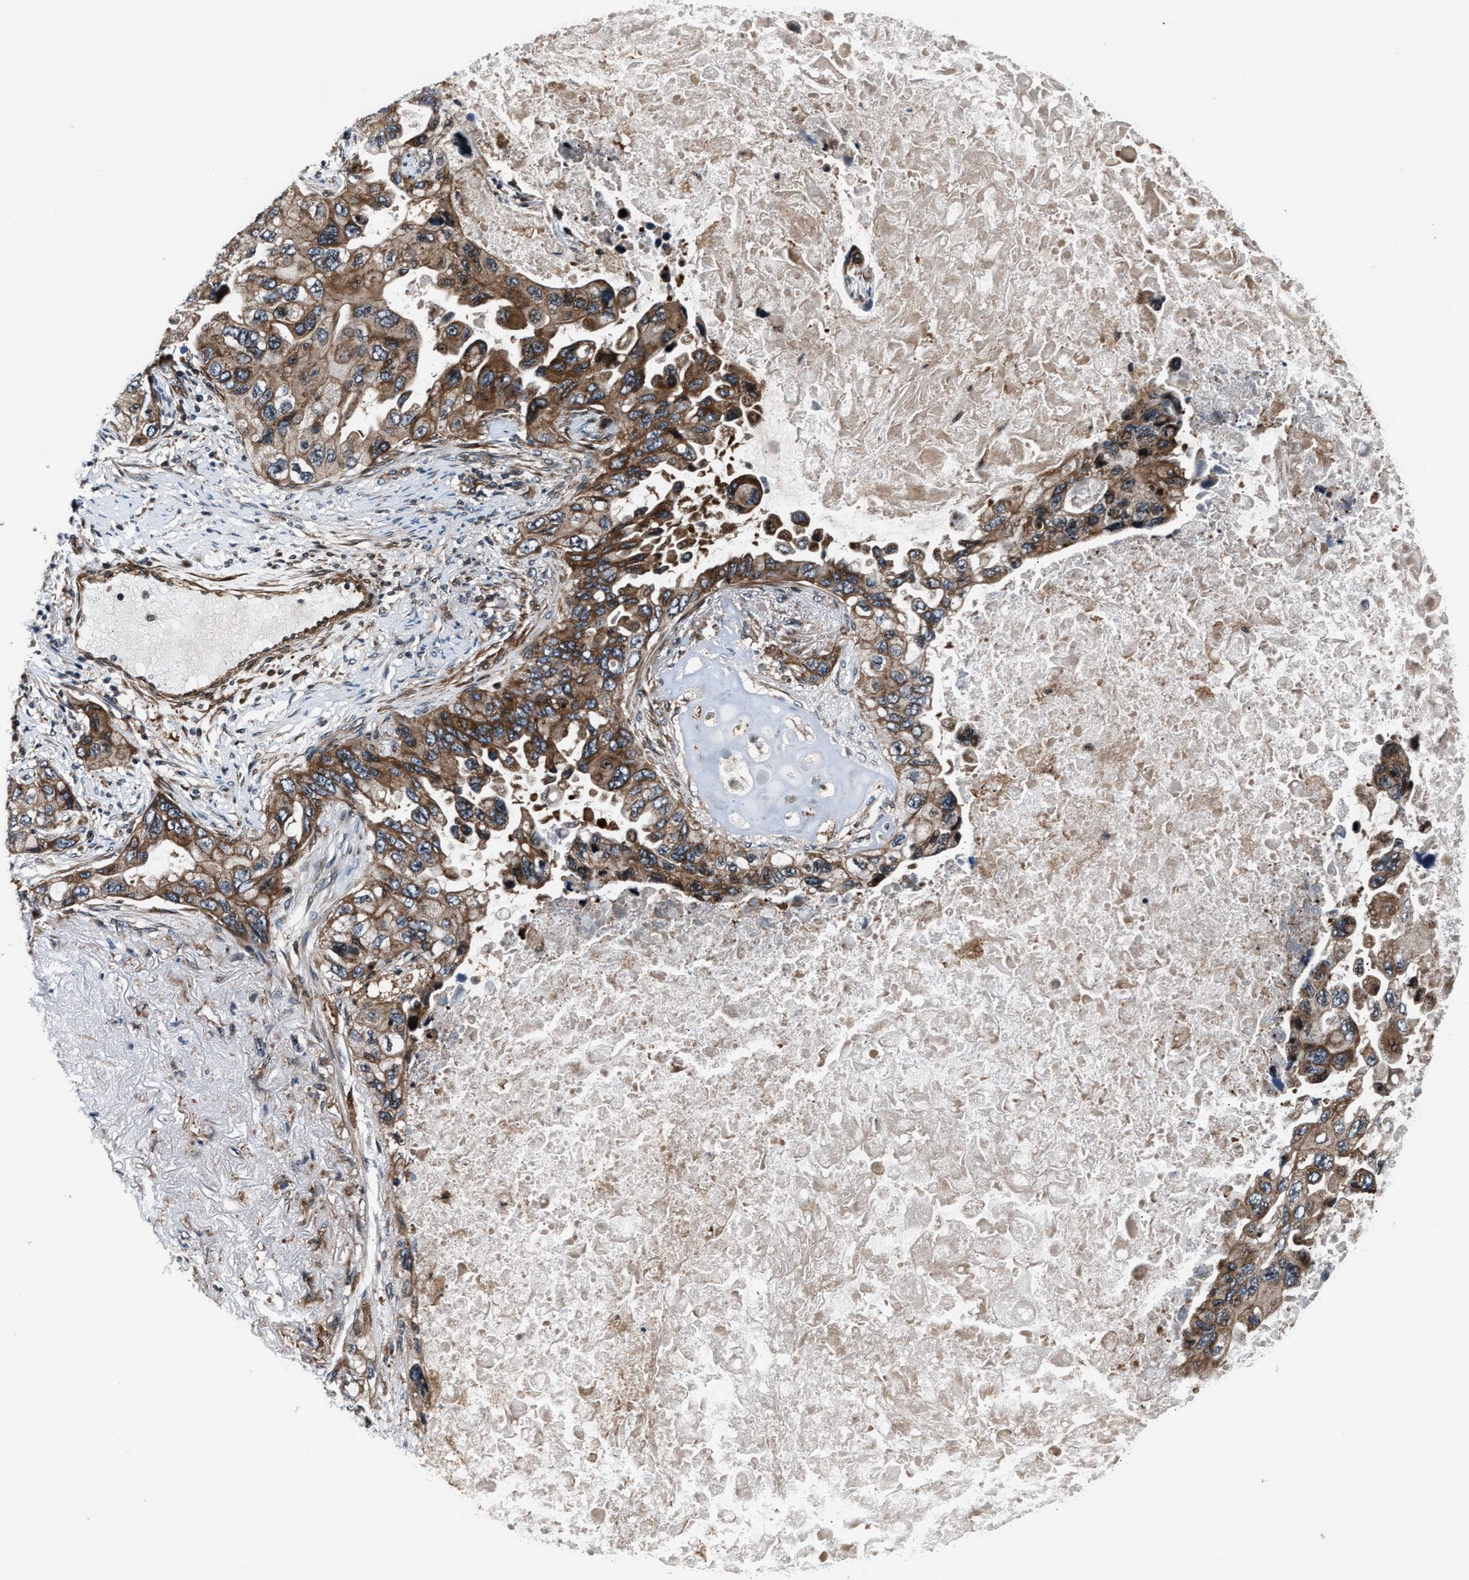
{"staining": {"intensity": "moderate", "quantity": "25%-75%", "location": "cytoplasmic/membranous"}, "tissue": "lung cancer", "cell_type": "Tumor cells", "image_type": "cancer", "snomed": [{"axis": "morphology", "description": "Squamous cell carcinoma, NOS"}, {"axis": "topography", "description": "Lung"}], "caption": "A brown stain shows moderate cytoplasmic/membranous staining of a protein in squamous cell carcinoma (lung) tumor cells.", "gene": "DYNC2I1", "patient": {"sex": "female", "age": 73}}